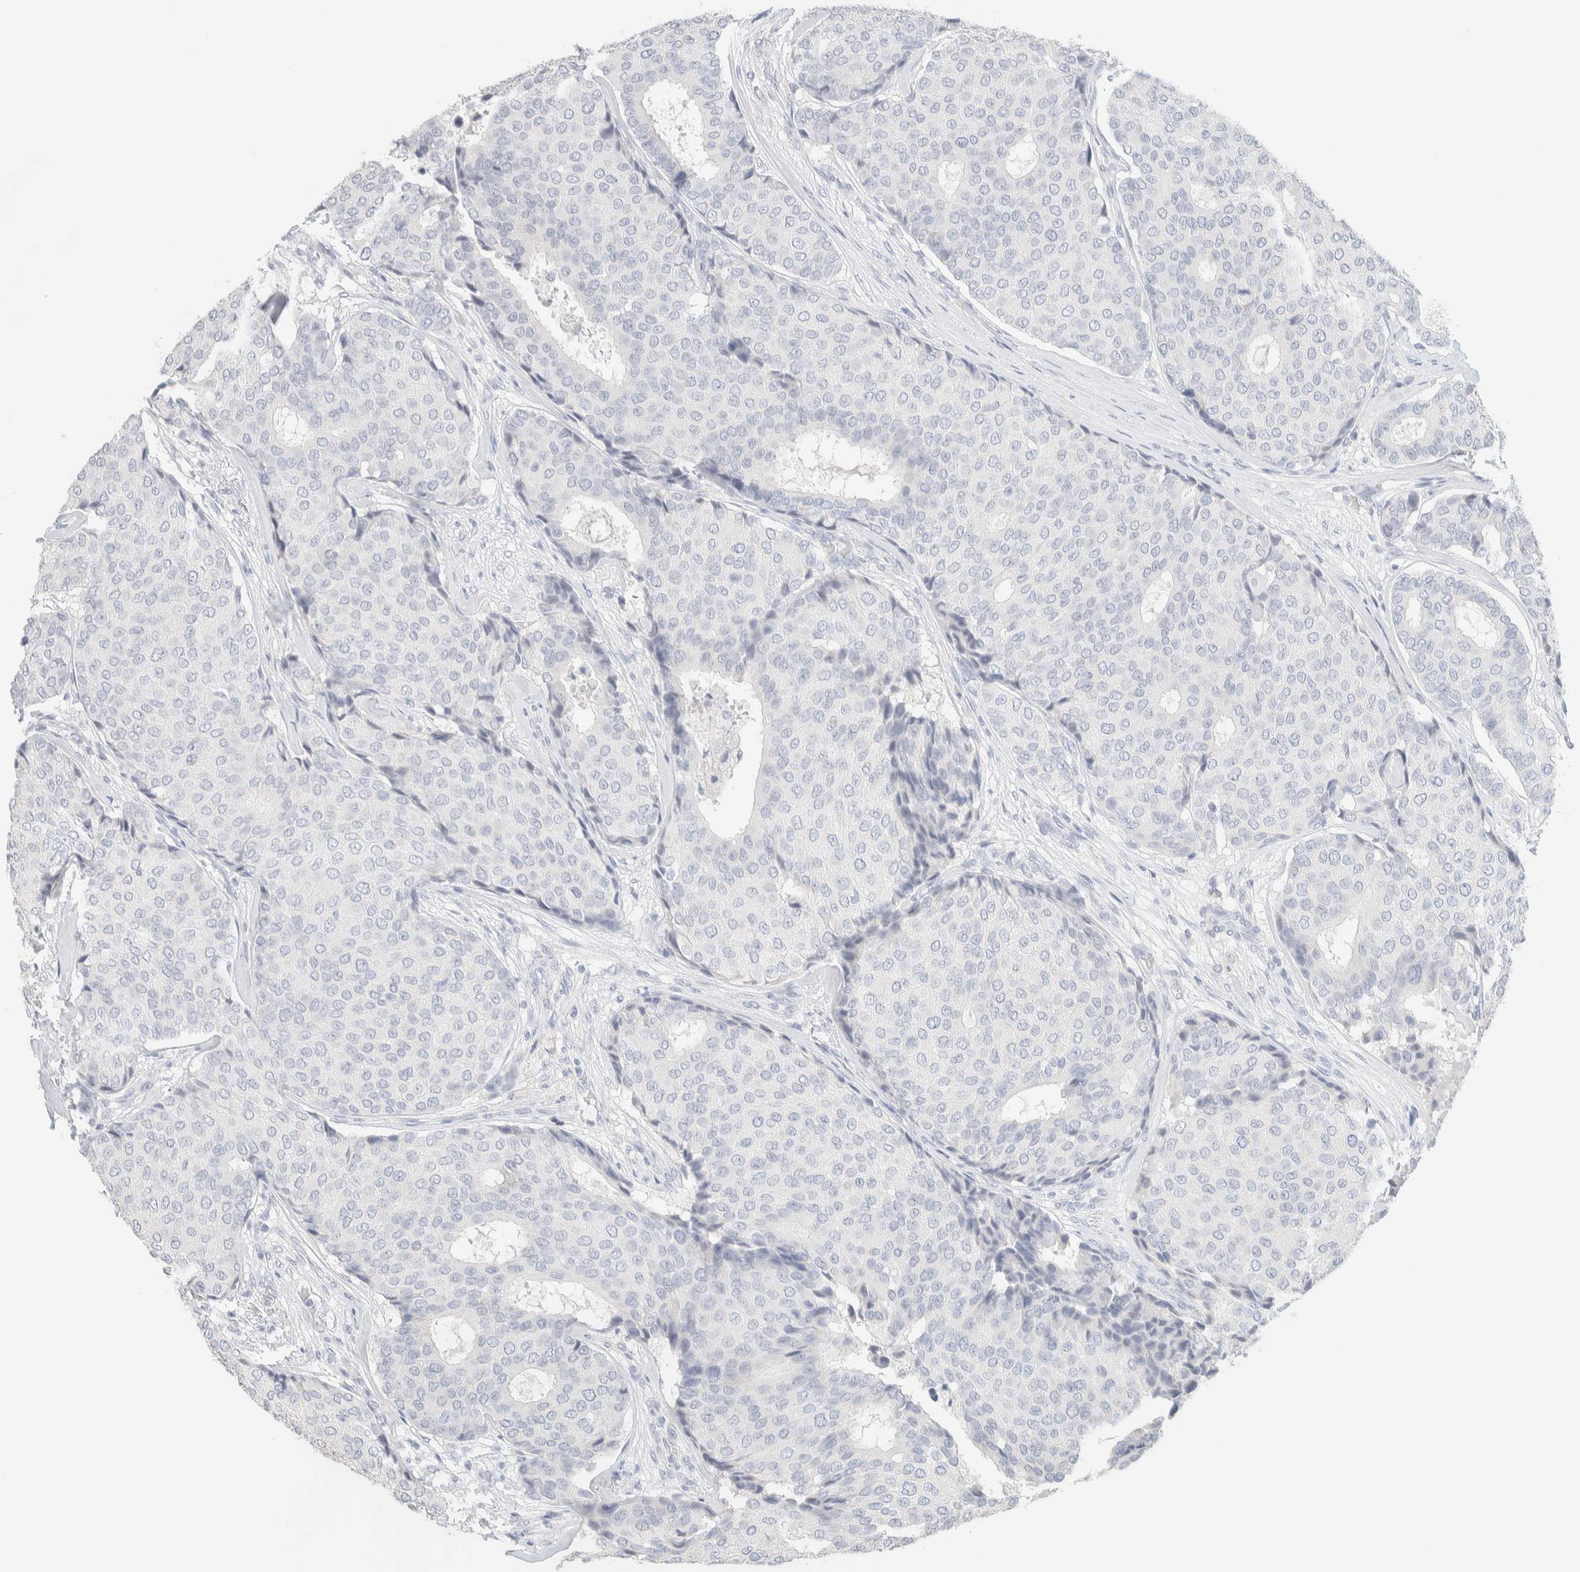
{"staining": {"intensity": "negative", "quantity": "none", "location": "none"}, "tissue": "breast cancer", "cell_type": "Tumor cells", "image_type": "cancer", "snomed": [{"axis": "morphology", "description": "Duct carcinoma"}, {"axis": "topography", "description": "Breast"}], "caption": "DAB immunohistochemical staining of breast cancer shows no significant expression in tumor cells. (Brightfield microscopy of DAB IHC at high magnification).", "gene": "RIDA", "patient": {"sex": "female", "age": 75}}